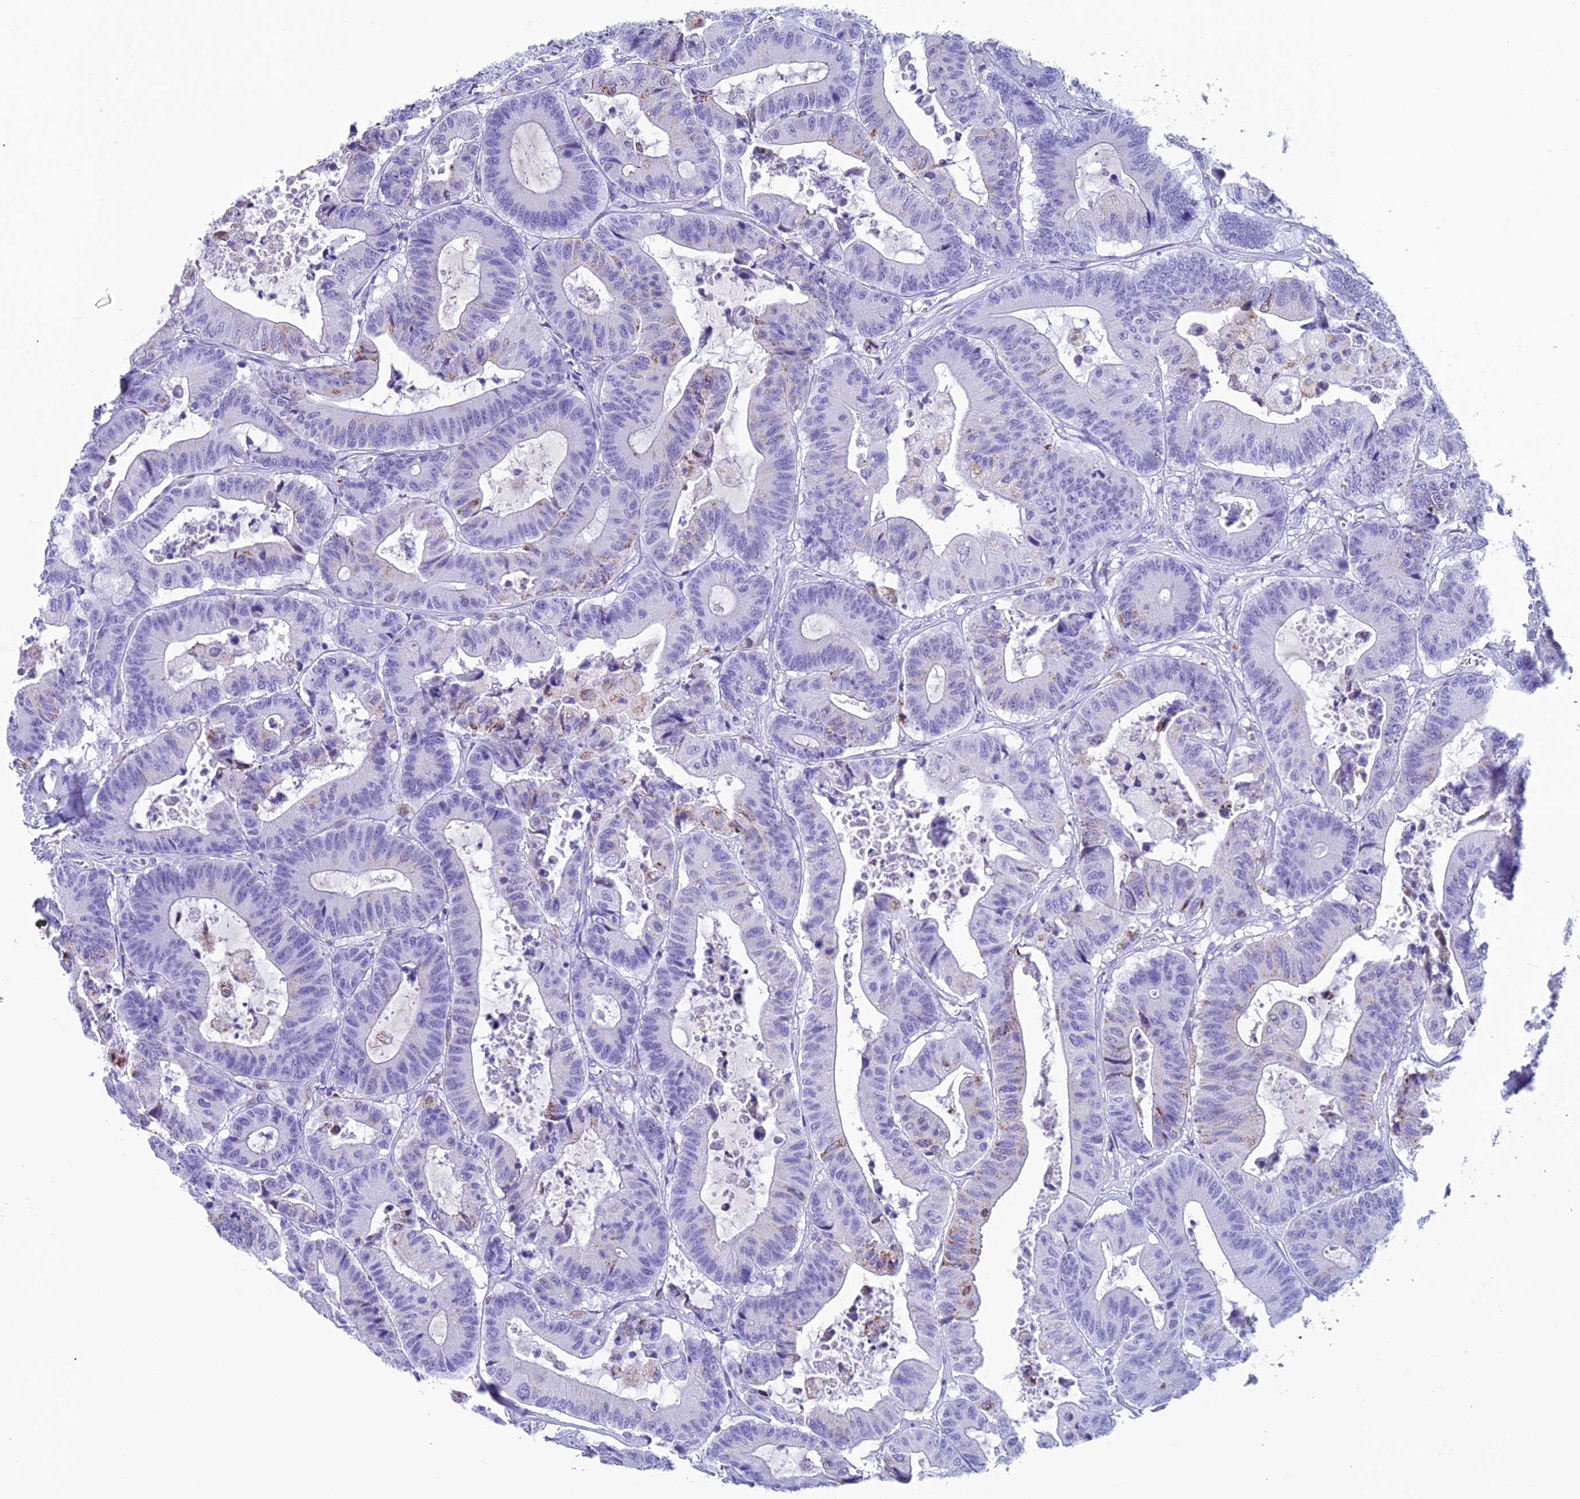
{"staining": {"intensity": "weak", "quantity": "<25%", "location": "cytoplasmic/membranous"}, "tissue": "colorectal cancer", "cell_type": "Tumor cells", "image_type": "cancer", "snomed": [{"axis": "morphology", "description": "Adenocarcinoma, NOS"}, {"axis": "topography", "description": "Colon"}], "caption": "Immunohistochemical staining of adenocarcinoma (colorectal) reveals no significant expression in tumor cells.", "gene": "TRAM1L1", "patient": {"sex": "female", "age": 84}}